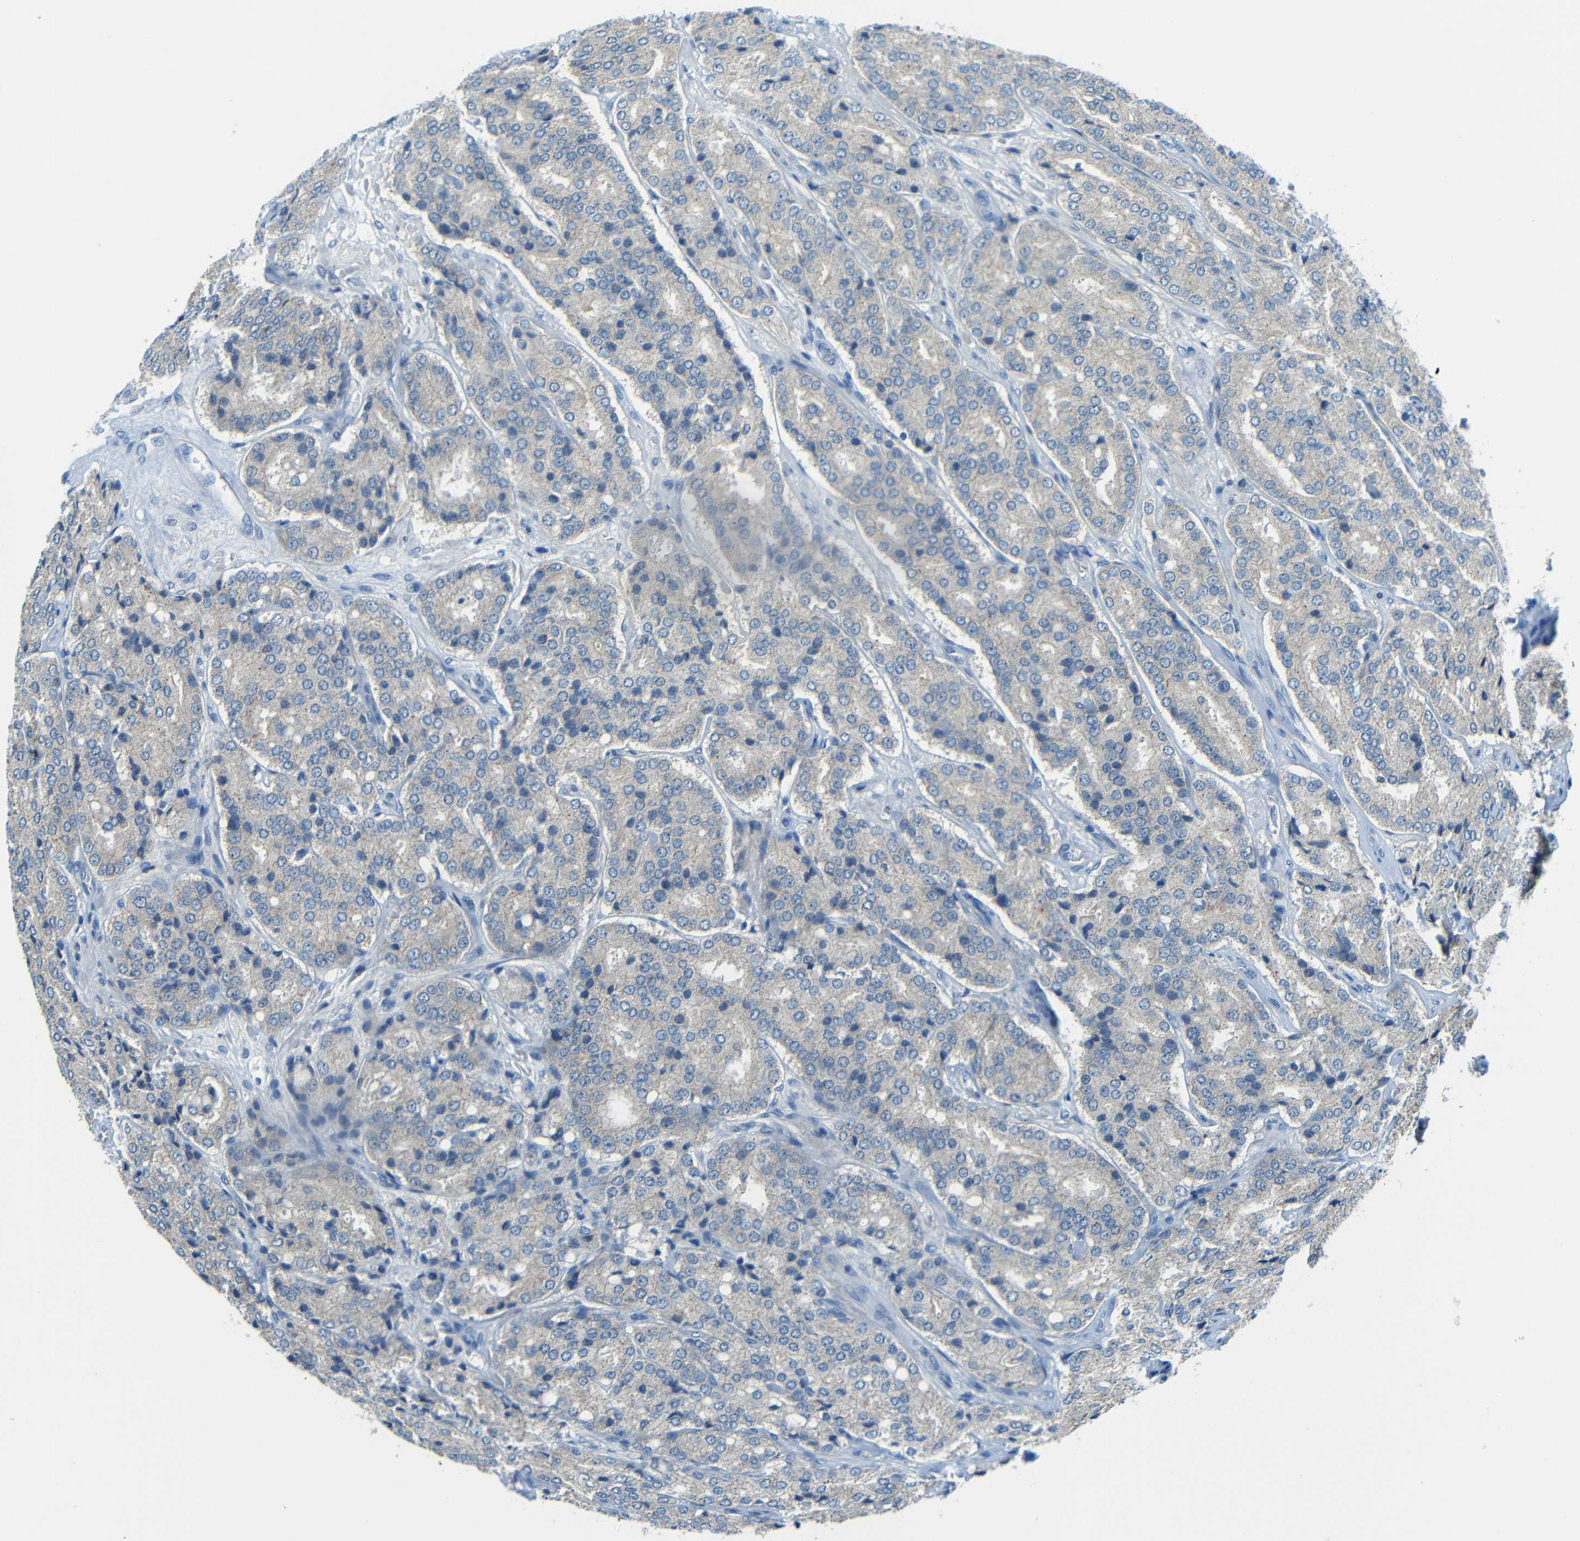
{"staining": {"intensity": "weak", "quantity": "<25%", "location": "cytoplasmic/membranous"}, "tissue": "prostate cancer", "cell_type": "Tumor cells", "image_type": "cancer", "snomed": [{"axis": "morphology", "description": "Adenocarcinoma, High grade"}, {"axis": "topography", "description": "Prostate"}], "caption": "DAB (3,3'-diaminobenzidine) immunohistochemical staining of human high-grade adenocarcinoma (prostate) demonstrates no significant expression in tumor cells. (DAB immunohistochemistry (IHC), high magnification).", "gene": "CYP26B1", "patient": {"sex": "male", "age": 65}}